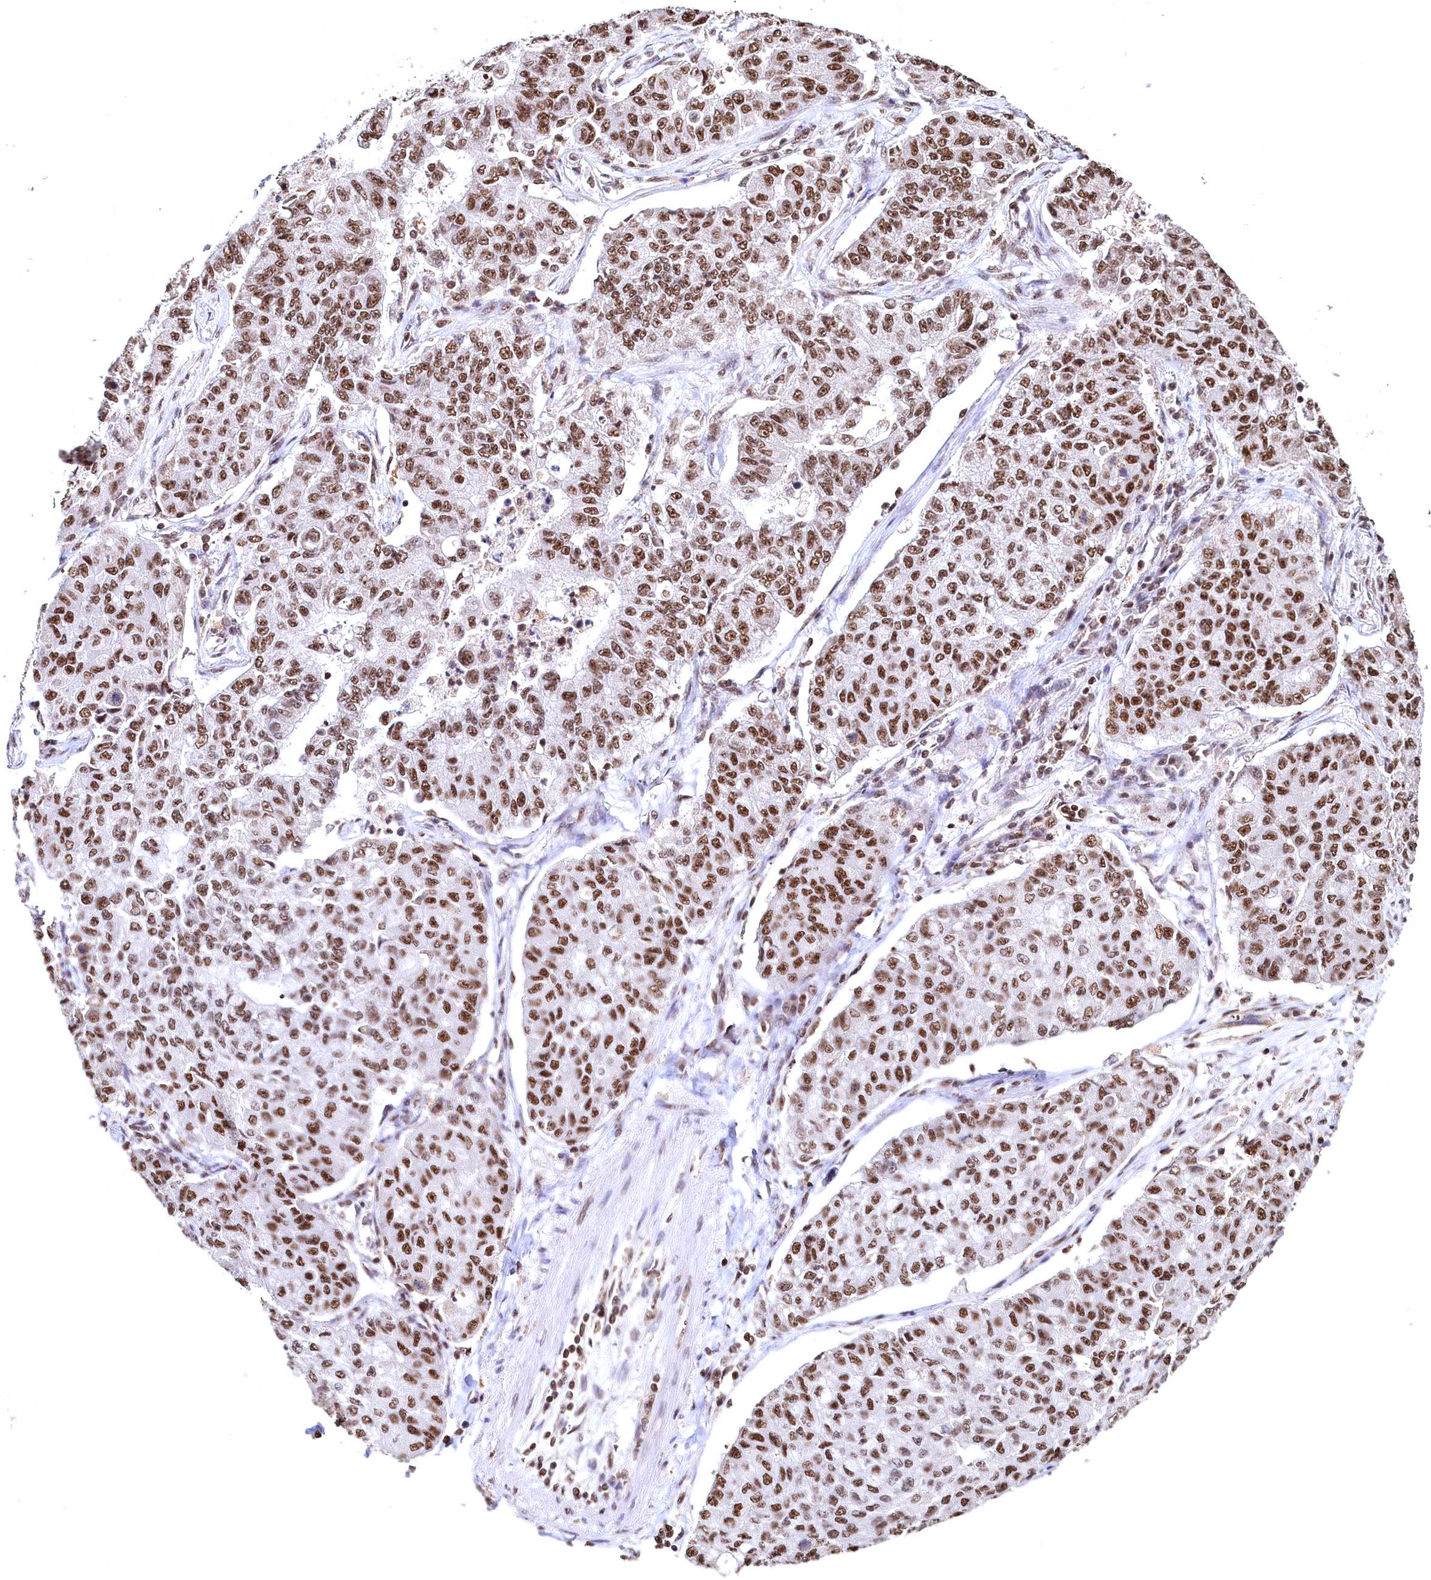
{"staining": {"intensity": "strong", "quantity": ">75%", "location": "nuclear"}, "tissue": "lung cancer", "cell_type": "Tumor cells", "image_type": "cancer", "snomed": [{"axis": "morphology", "description": "Squamous cell carcinoma, NOS"}, {"axis": "topography", "description": "Lung"}], "caption": "Lung cancer (squamous cell carcinoma) stained for a protein (brown) displays strong nuclear positive positivity in approximately >75% of tumor cells.", "gene": "RSRC2", "patient": {"sex": "male", "age": 74}}